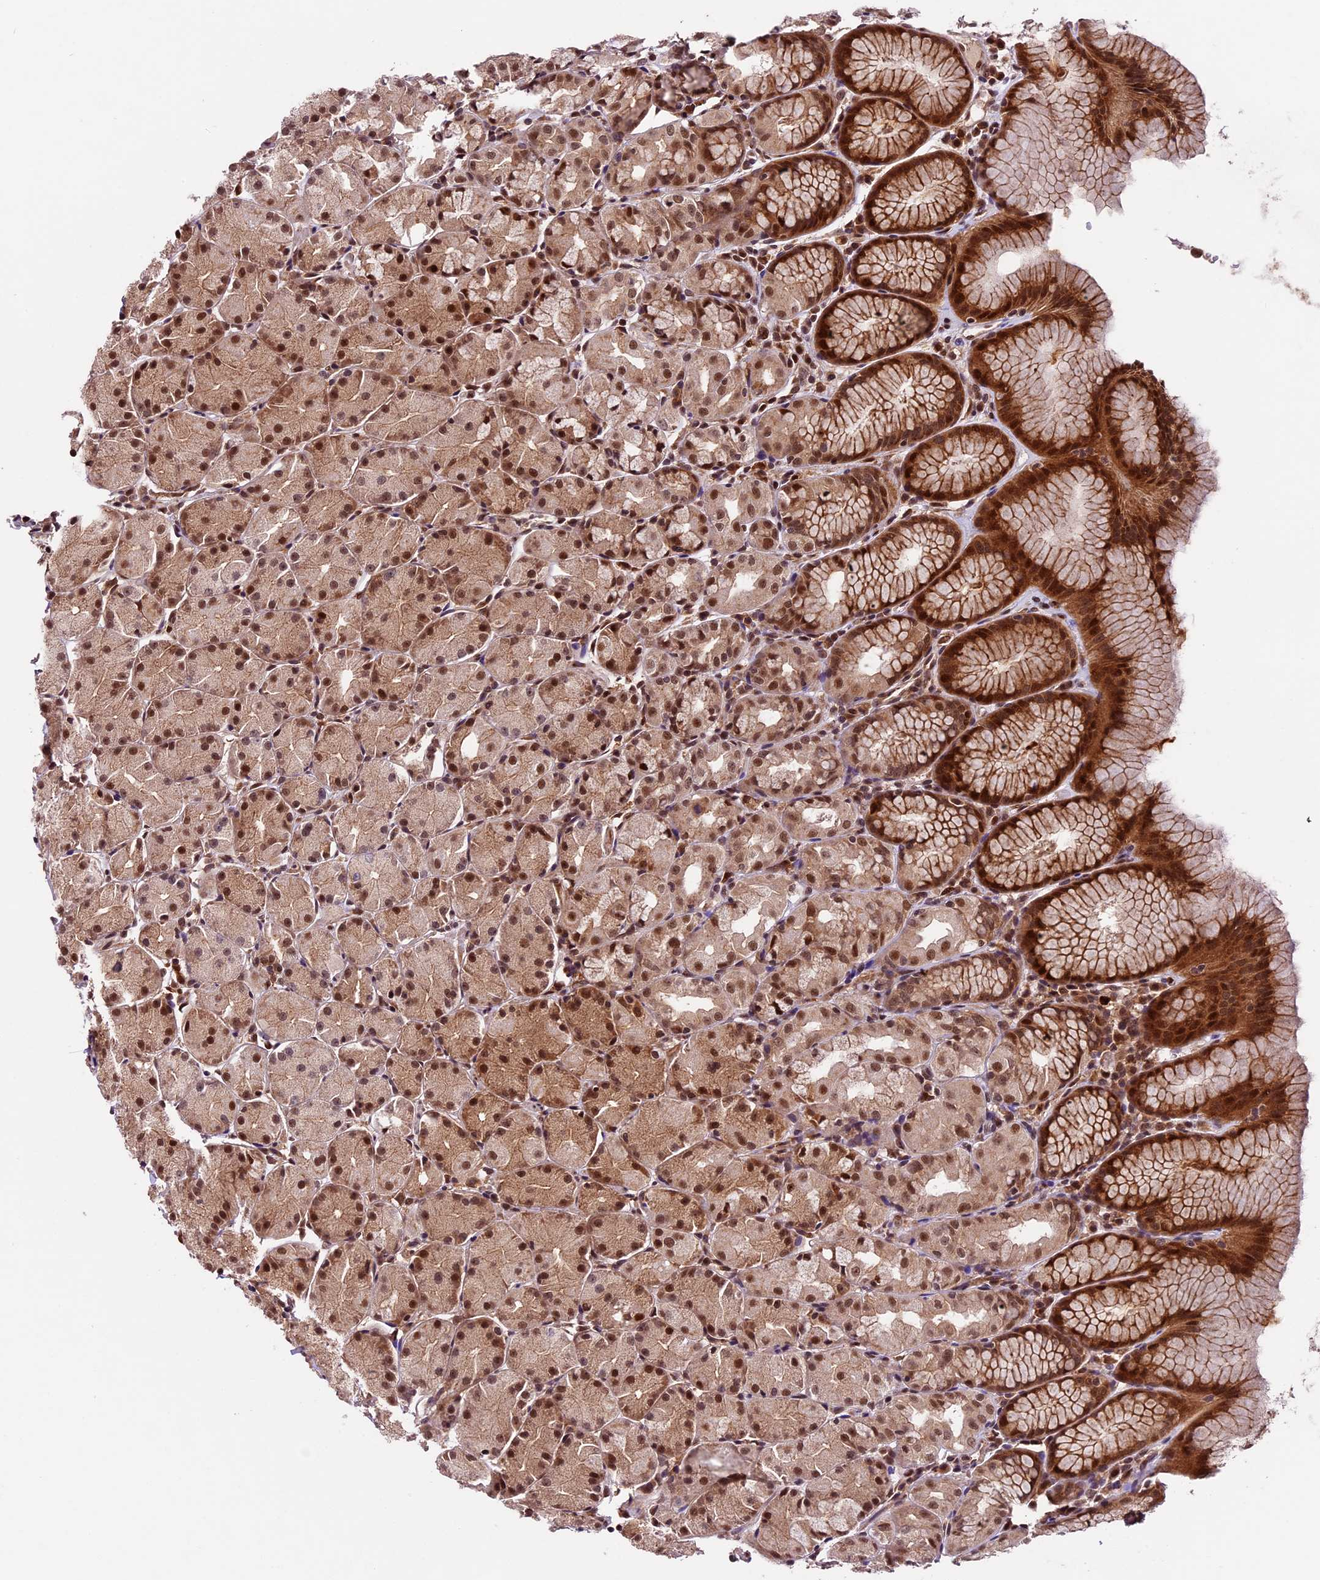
{"staining": {"intensity": "moderate", "quantity": ">75%", "location": "cytoplasmic/membranous,nuclear"}, "tissue": "stomach", "cell_type": "Glandular cells", "image_type": "normal", "snomed": [{"axis": "morphology", "description": "Normal tissue, NOS"}, {"axis": "topography", "description": "Stomach, upper"}], "caption": "Normal stomach exhibits moderate cytoplasmic/membranous,nuclear expression in about >75% of glandular cells, visualized by immunohistochemistry. The staining was performed using DAB (3,3'-diaminobenzidine) to visualize the protein expression in brown, while the nuclei were stained in blue with hematoxylin (Magnification: 20x).", "gene": "DHX38", "patient": {"sex": "male", "age": 47}}